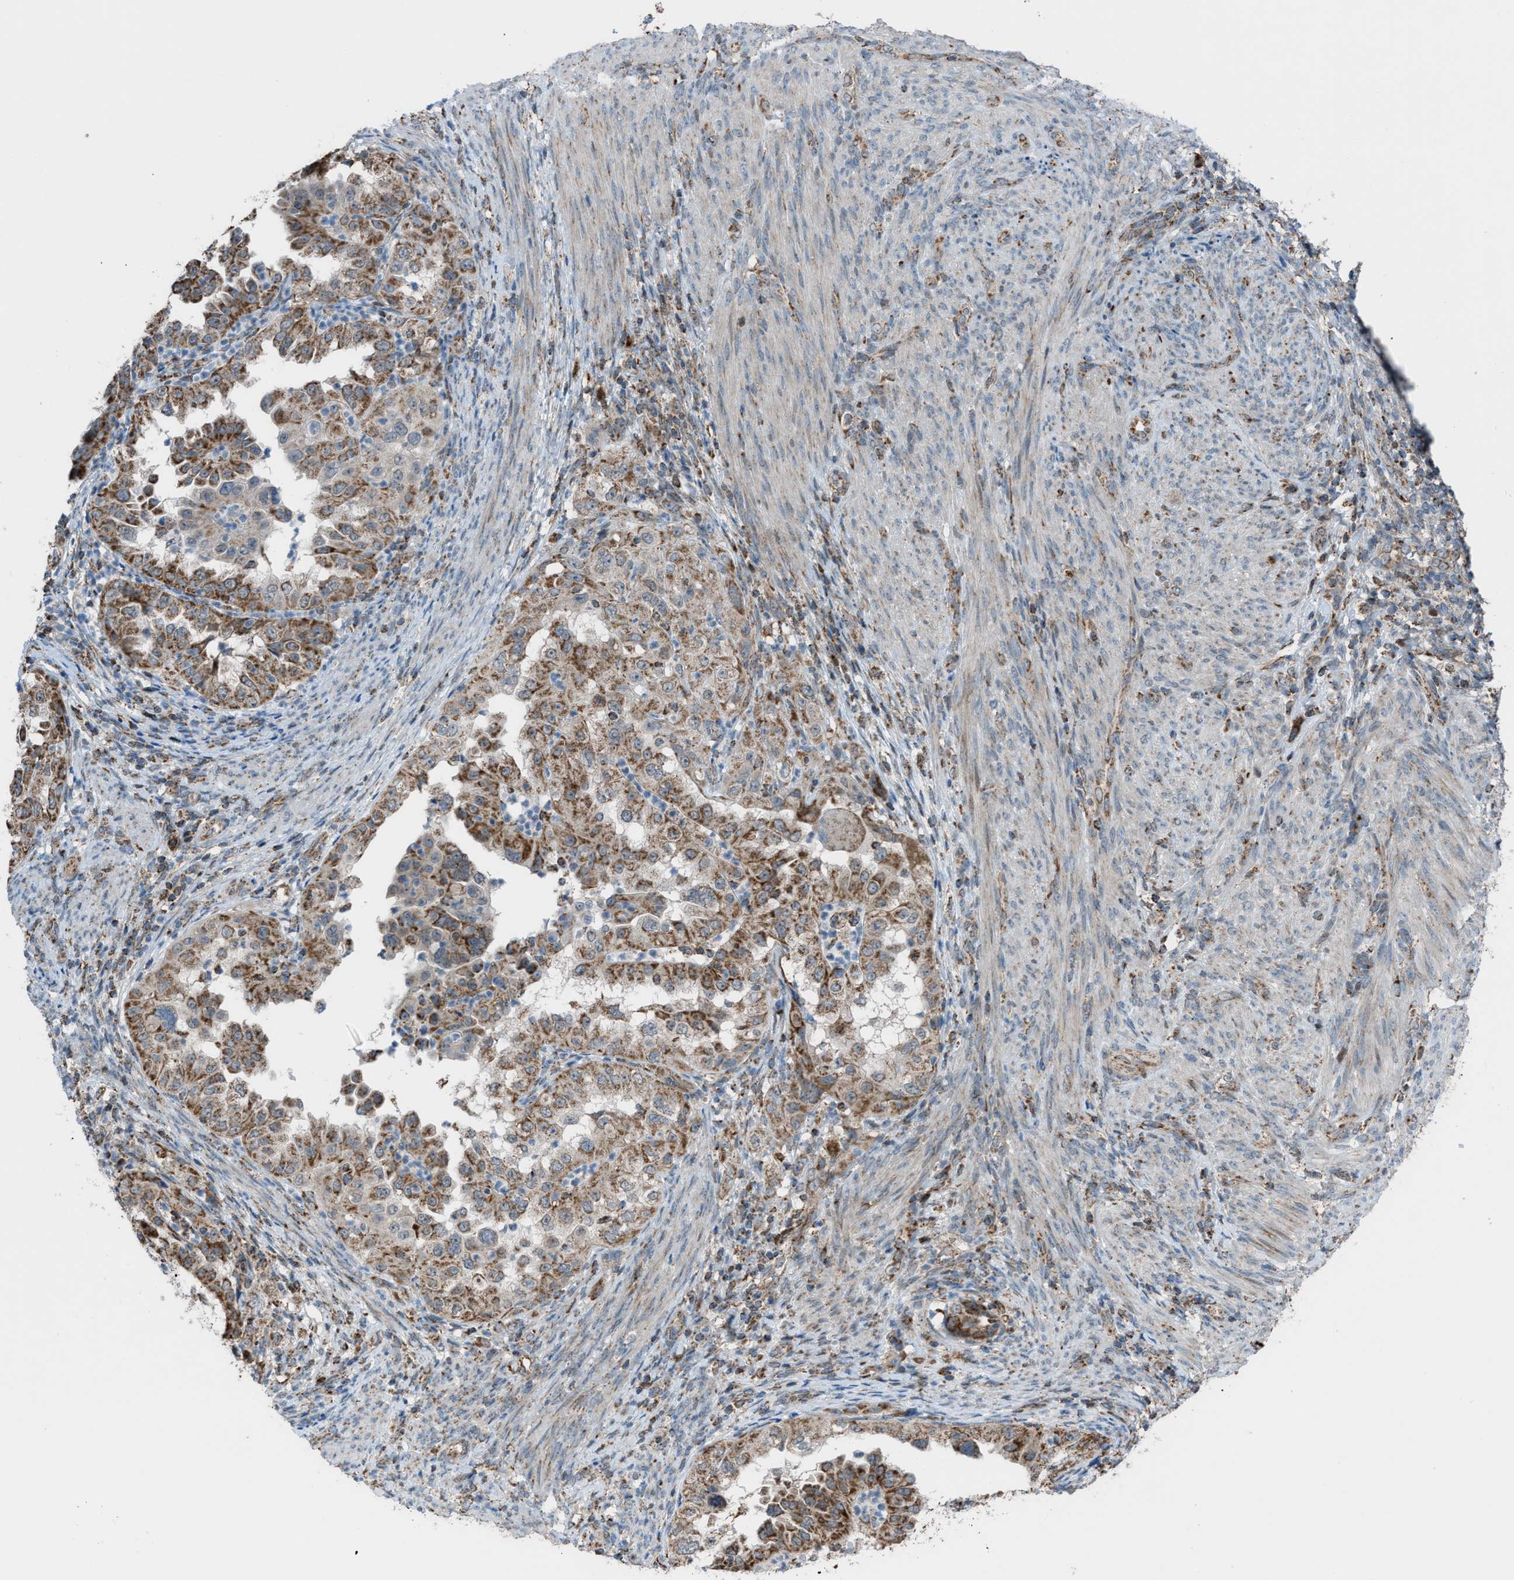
{"staining": {"intensity": "moderate", "quantity": ">75%", "location": "cytoplasmic/membranous"}, "tissue": "endometrial cancer", "cell_type": "Tumor cells", "image_type": "cancer", "snomed": [{"axis": "morphology", "description": "Adenocarcinoma, NOS"}, {"axis": "topography", "description": "Endometrium"}], "caption": "Immunohistochemical staining of endometrial cancer (adenocarcinoma) exhibits moderate cytoplasmic/membranous protein staining in about >75% of tumor cells. The staining is performed using DAB (3,3'-diaminobenzidine) brown chromogen to label protein expression. The nuclei are counter-stained blue using hematoxylin.", "gene": "SRM", "patient": {"sex": "female", "age": 85}}